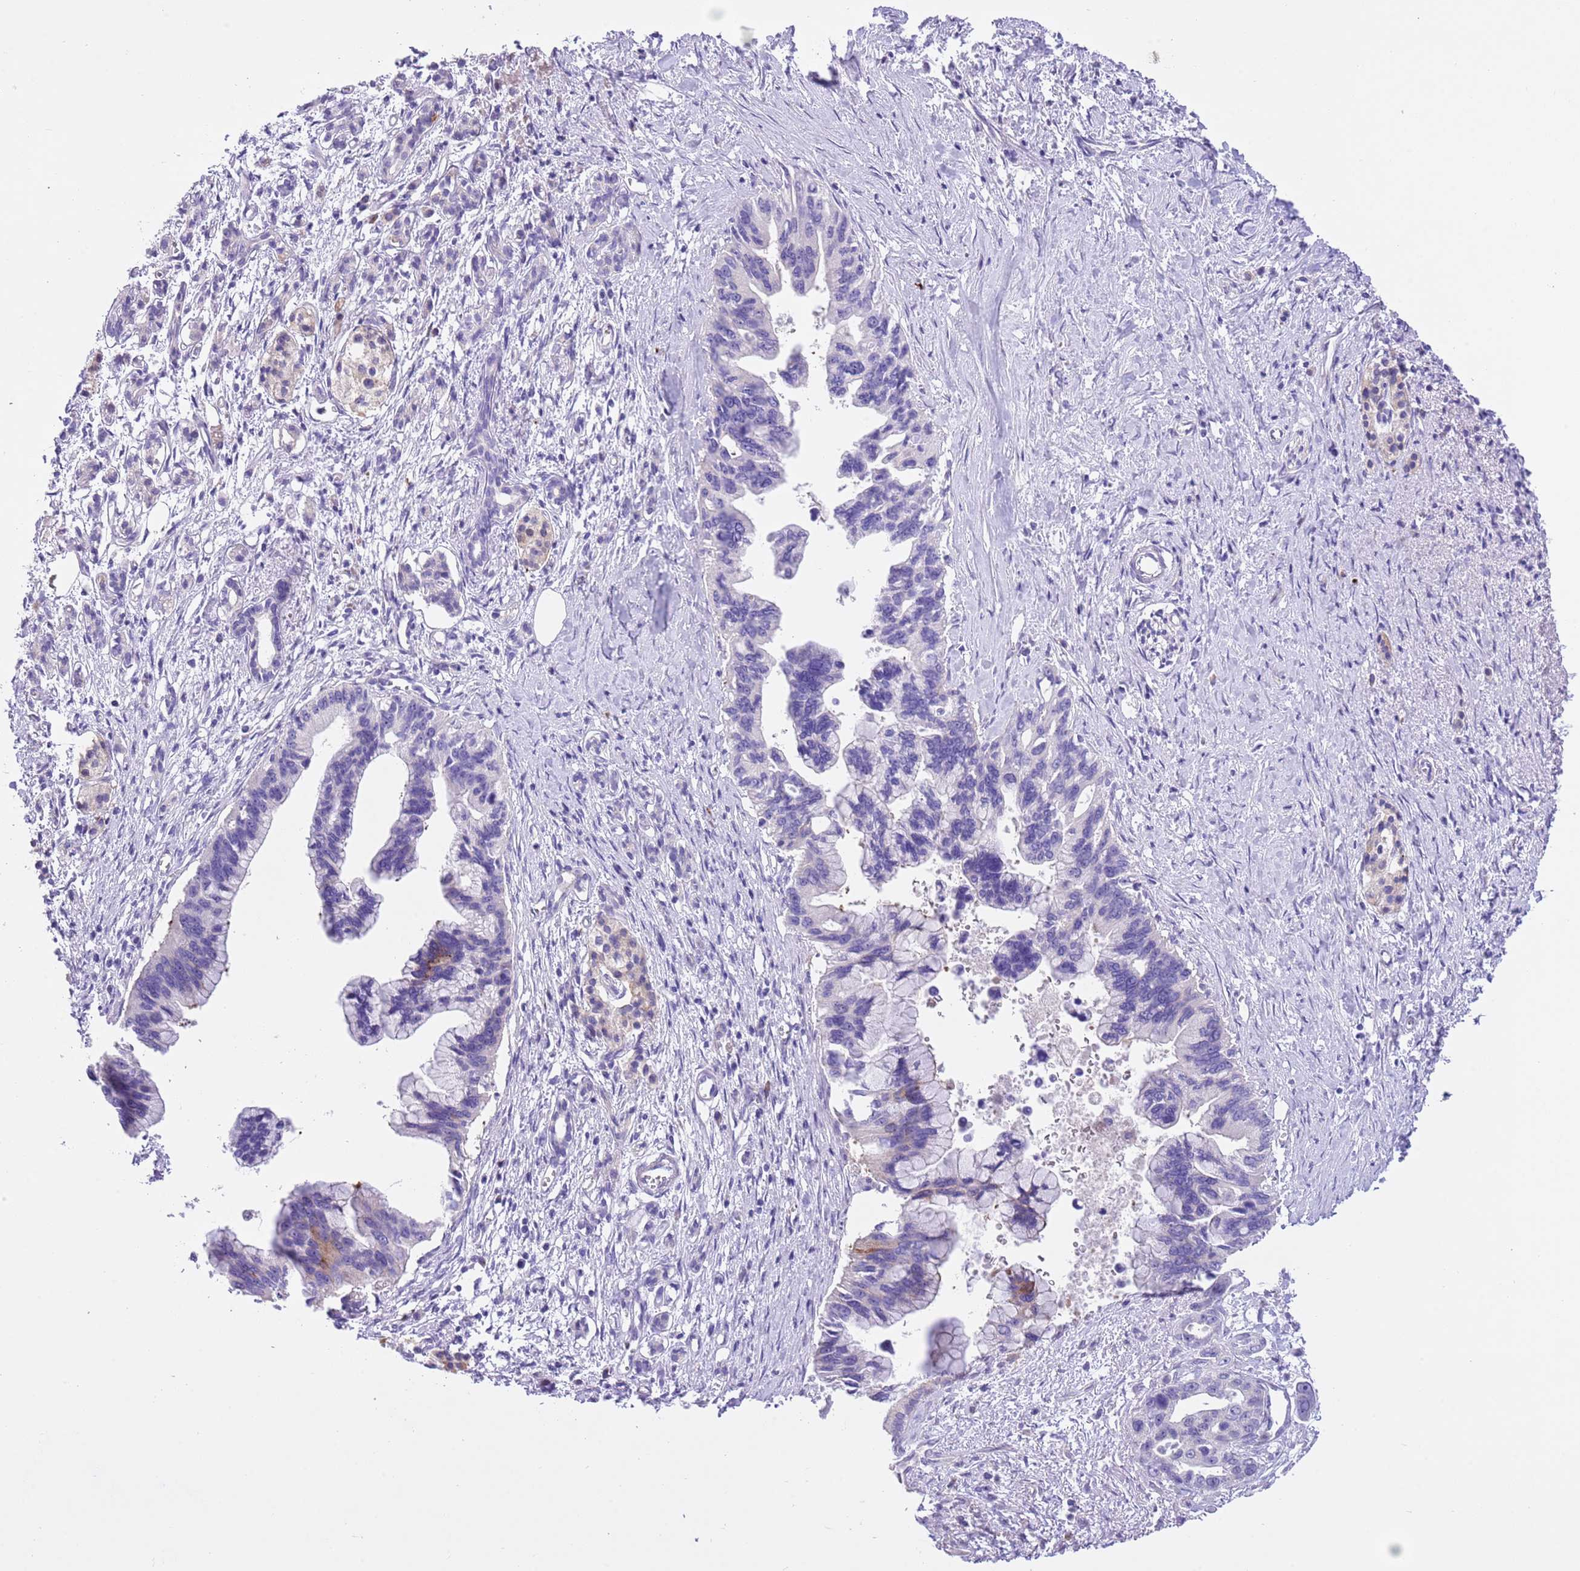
{"staining": {"intensity": "negative", "quantity": "none", "location": "none"}, "tissue": "pancreatic cancer", "cell_type": "Tumor cells", "image_type": "cancer", "snomed": [{"axis": "morphology", "description": "Adenocarcinoma, NOS"}, {"axis": "topography", "description": "Pancreas"}], "caption": "A micrograph of human pancreatic adenocarcinoma is negative for staining in tumor cells.", "gene": "CLEC2A", "patient": {"sex": "female", "age": 83}}